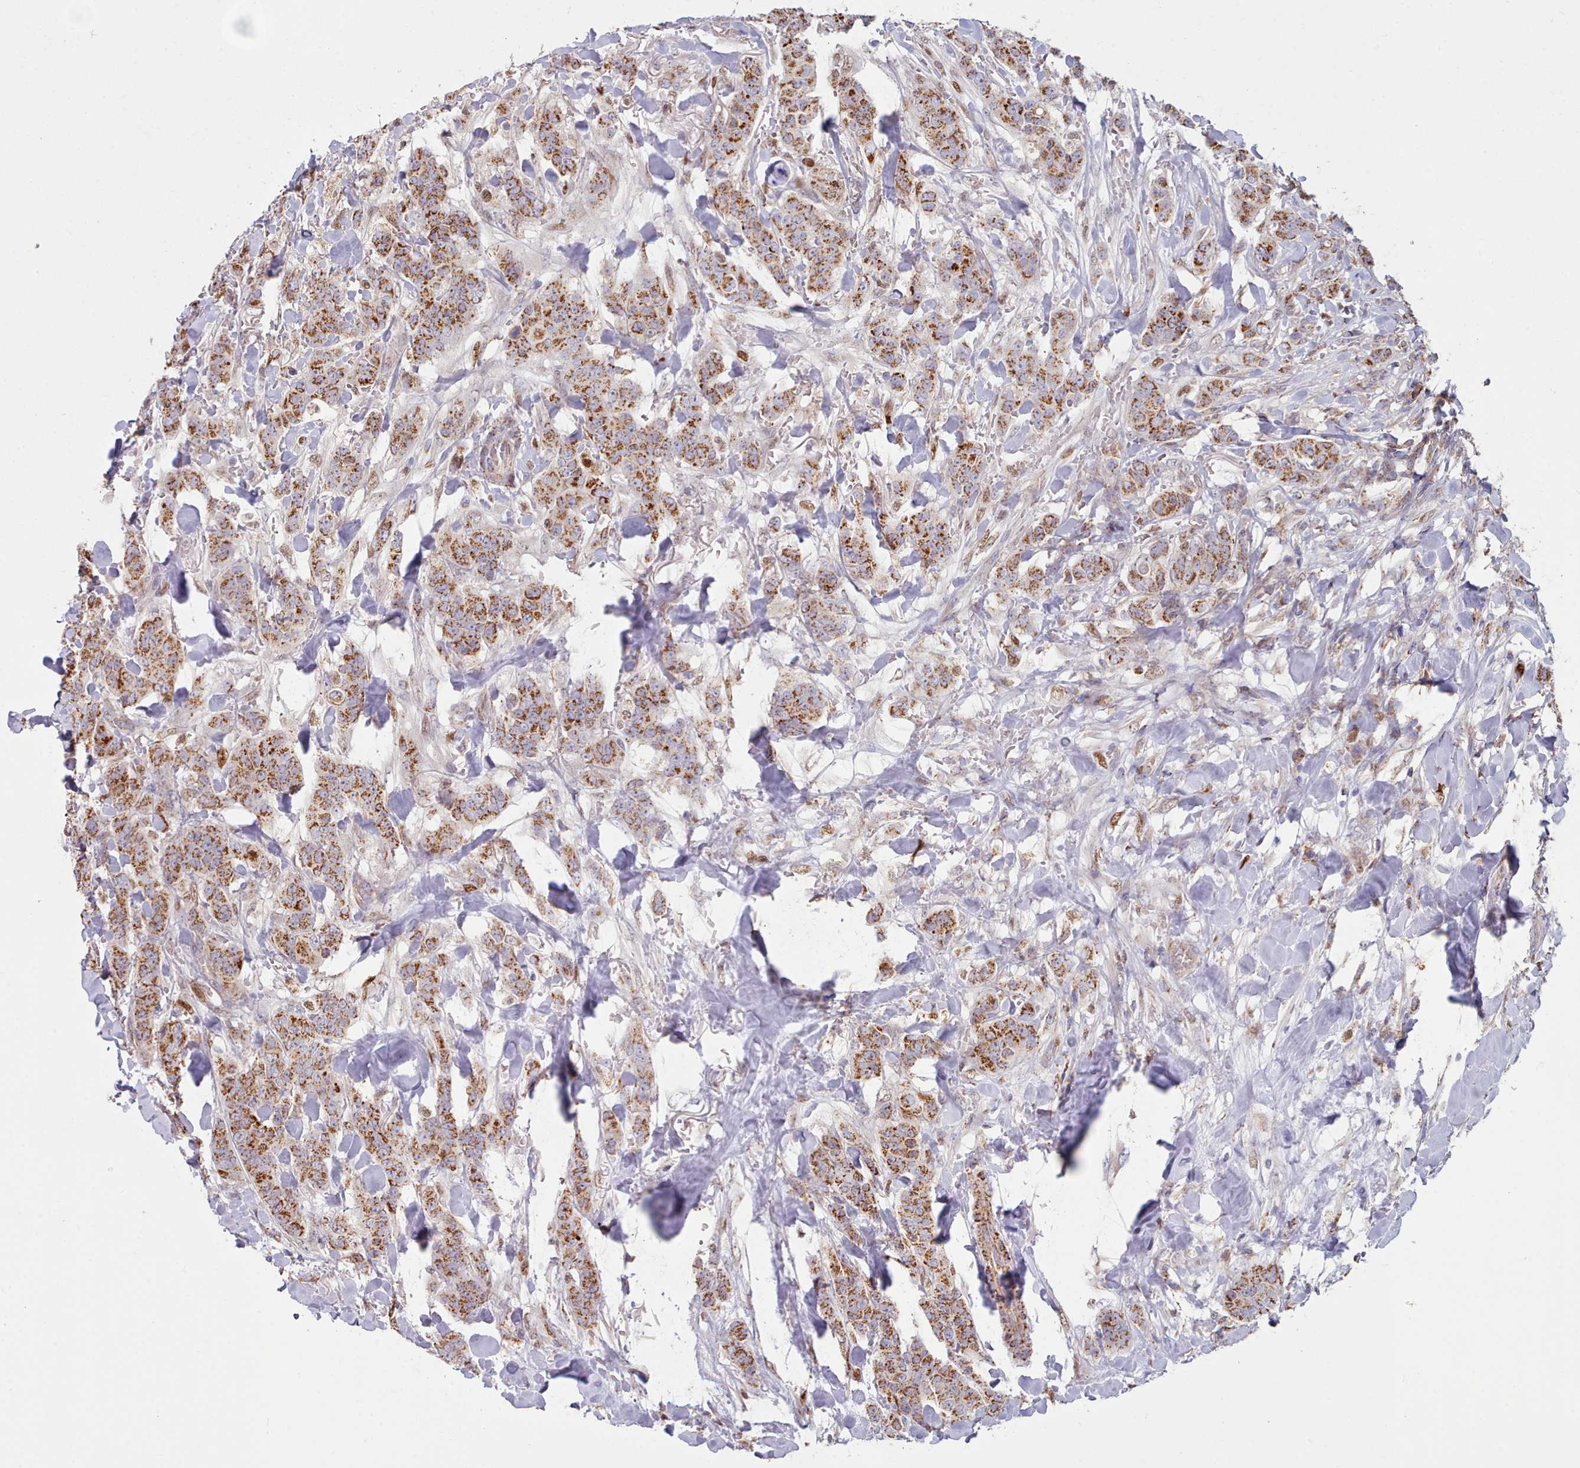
{"staining": {"intensity": "strong", "quantity": ">75%", "location": "cytoplasmic/membranous"}, "tissue": "breast cancer", "cell_type": "Tumor cells", "image_type": "cancer", "snomed": [{"axis": "morphology", "description": "Duct carcinoma"}, {"axis": "topography", "description": "Breast"}], "caption": "A brown stain shows strong cytoplasmic/membranous expression of a protein in intraductal carcinoma (breast) tumor cells.", "gene": "HSDL2", "patient": {"sex": "female", "age": 40}}